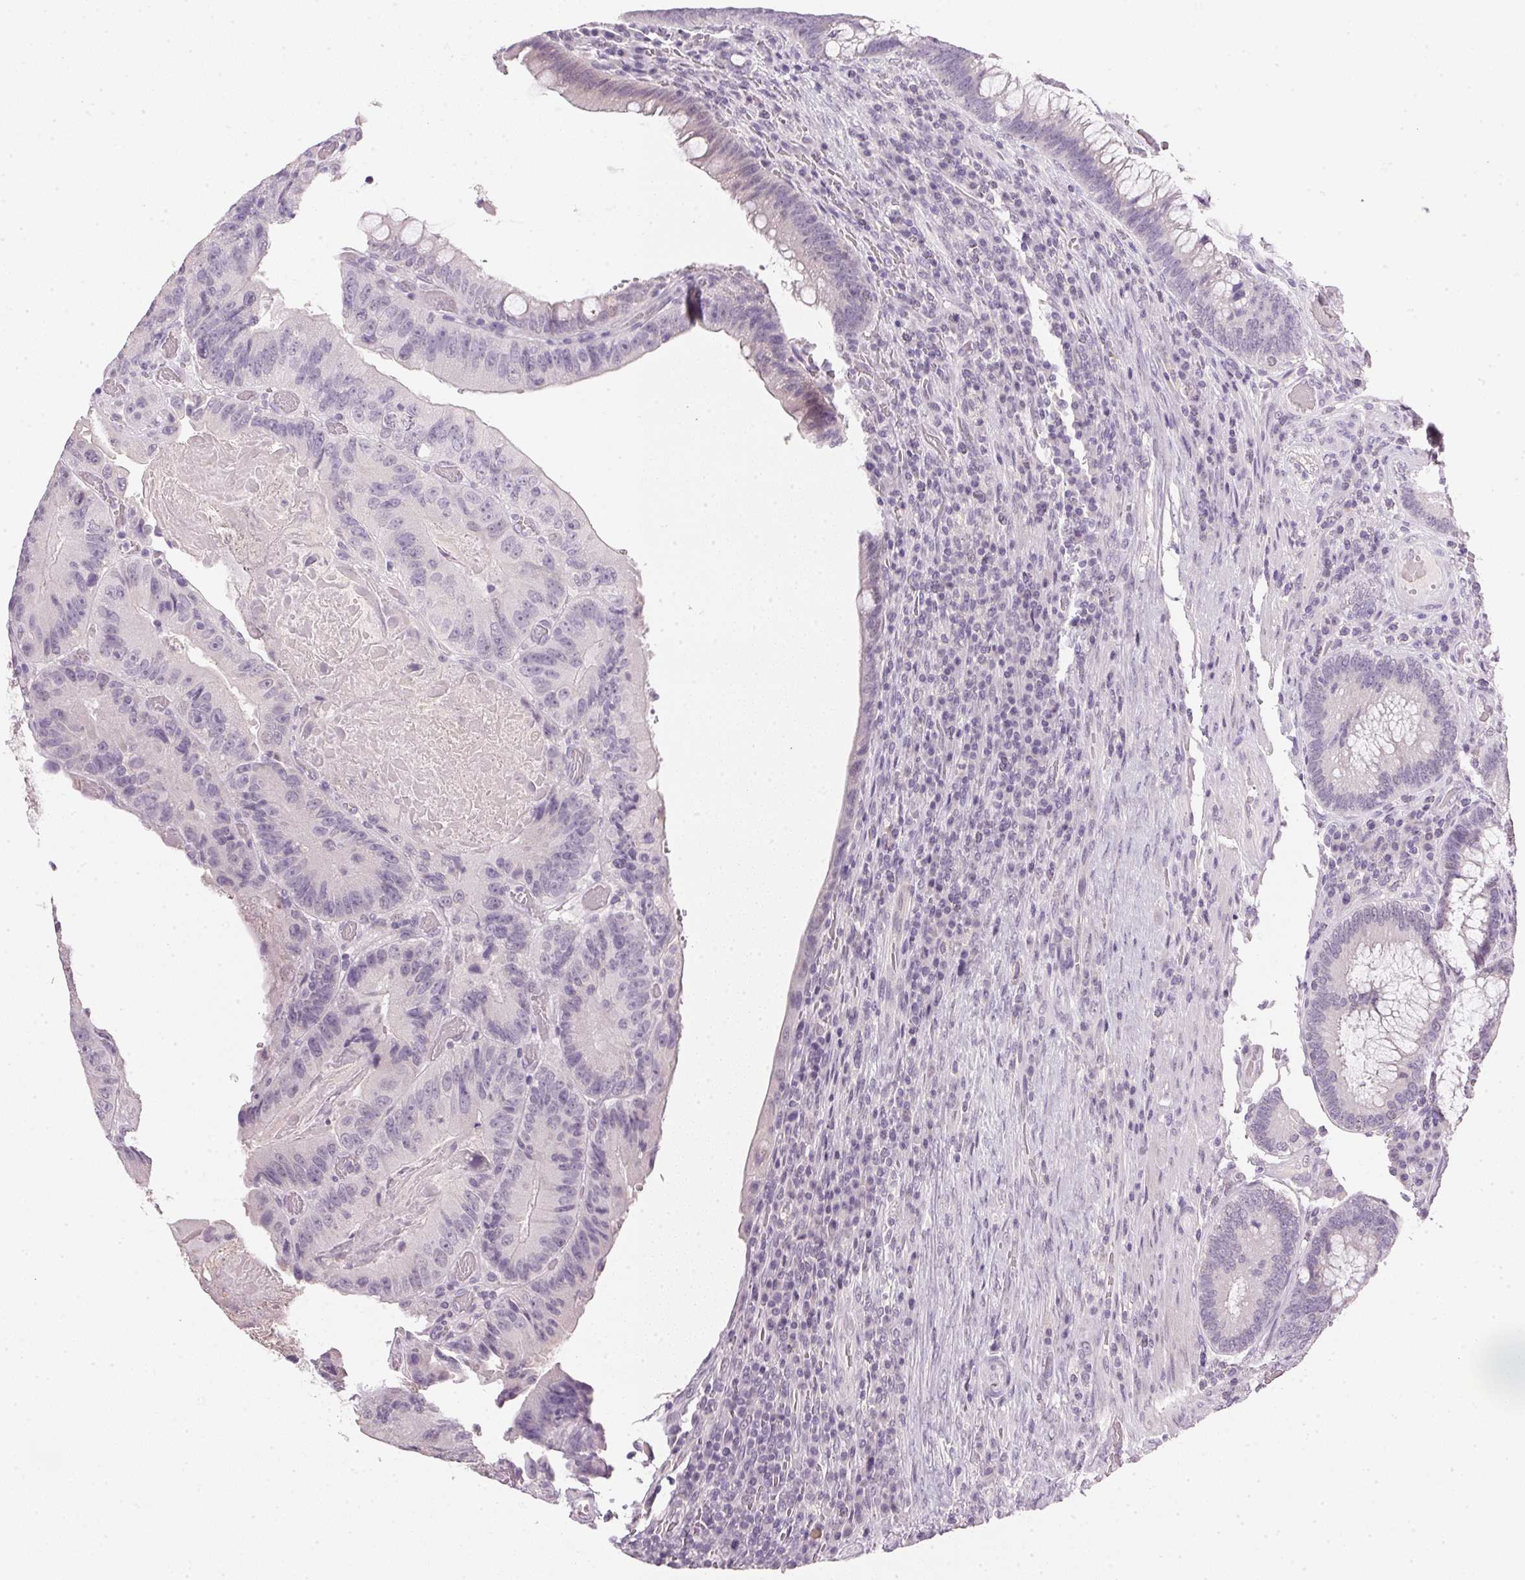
{"staining": {"intensity": "negative", "quantity": "none", "location": "none"}, "tissue": "colorectal cancer", "cell_type": "Tumor cells", "image_type": "cancer", "snomed": [{"axis": "morphology", "description": "Adenocarcinoma, NOS"}, {"axis": "topography", "description": "Colon"}], "caption": "Immunohistochemistry (IHC) histopathology image of human adenocarcinoma (colorectal) stained for a protein (brown), which shows no expression in tumor cells.", "gene": "IGFBP1", "patient": {"sex": "female", "age": 86}}